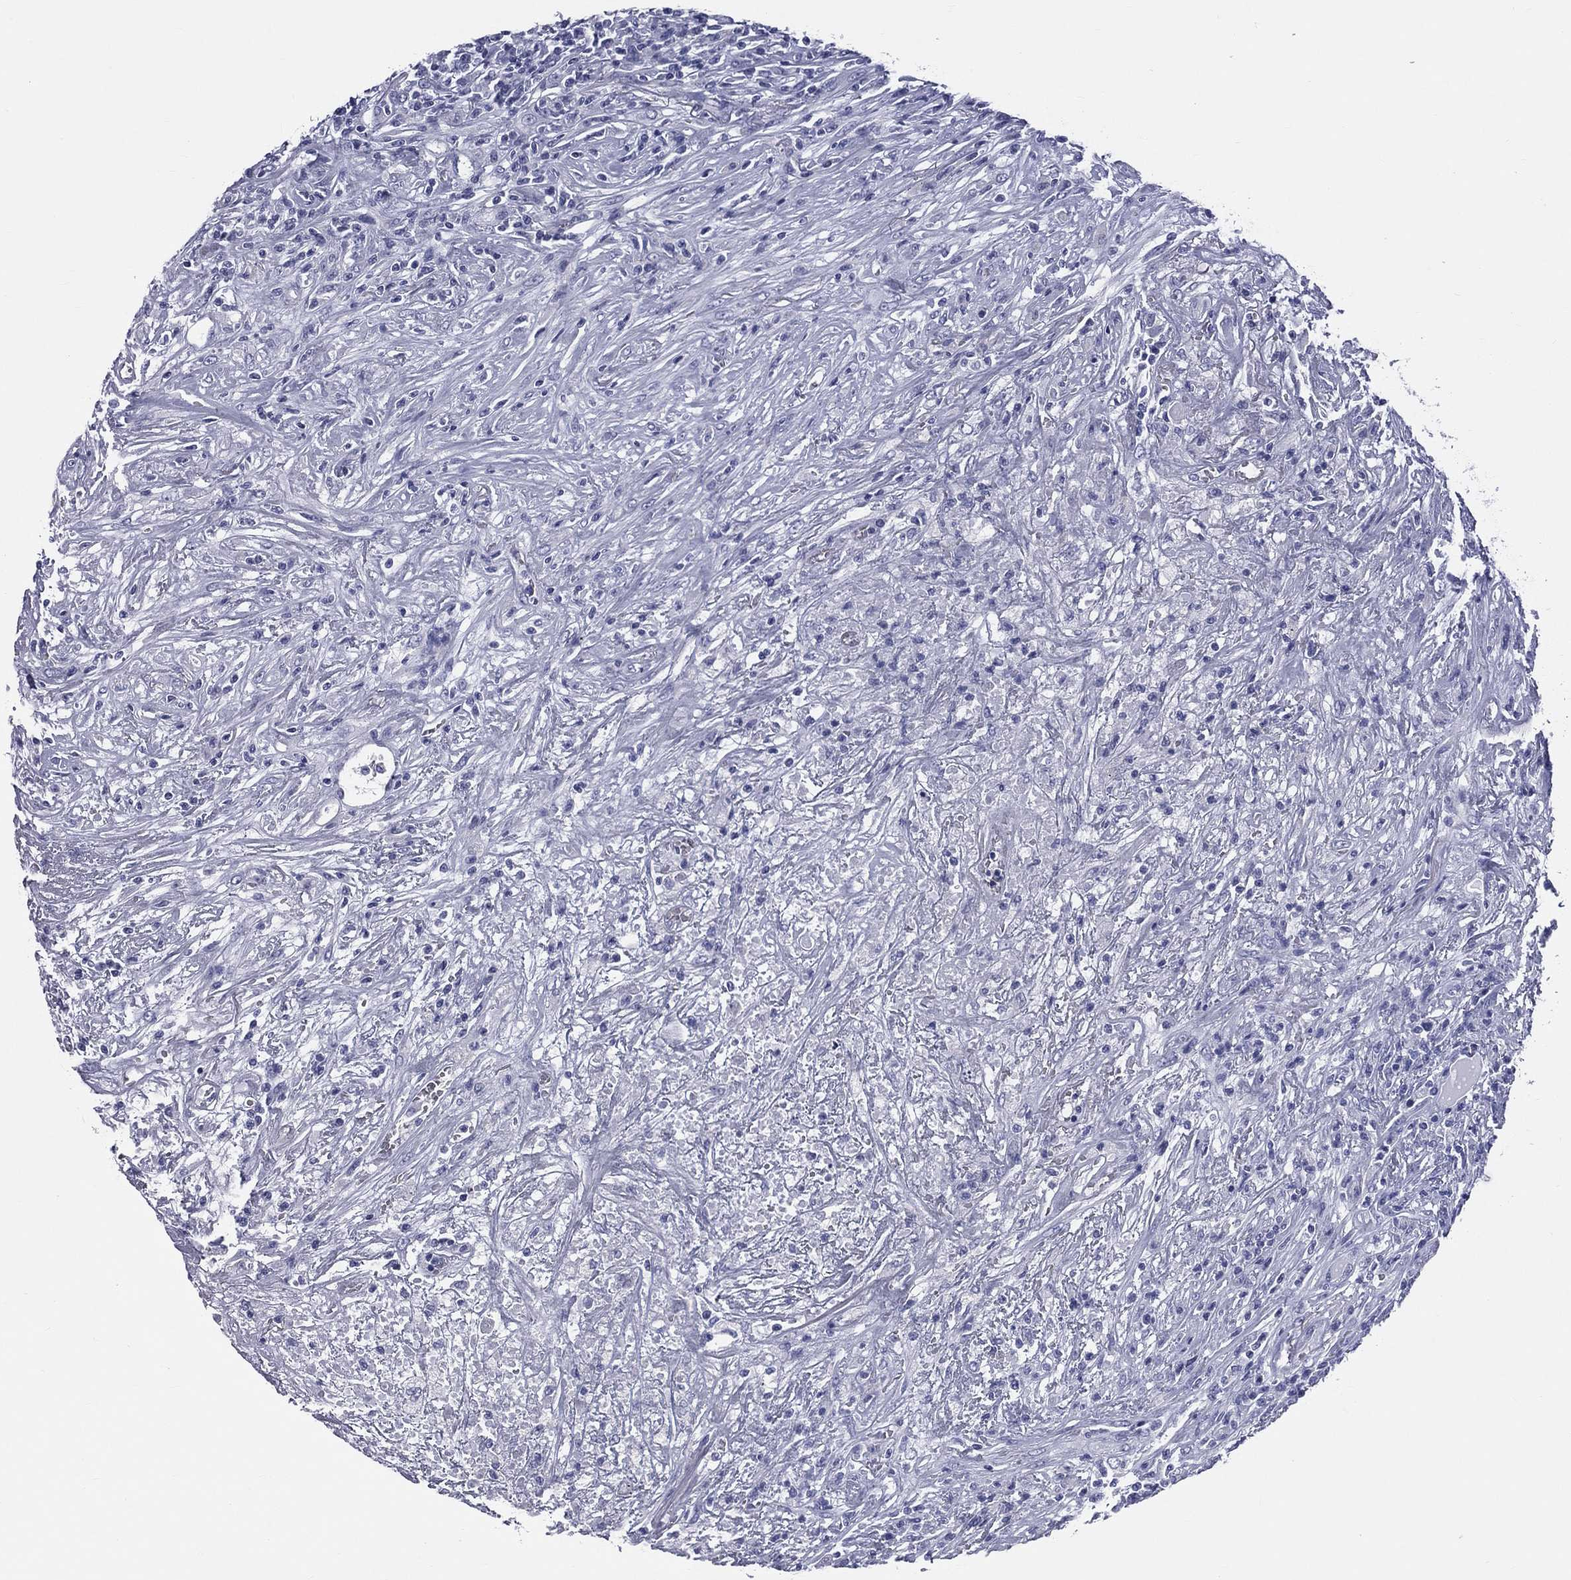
{"staining": {"intensity": "negative", "quantity": "none", "location": "none"}, "tissue": "lymphoma", "cell_type": "Tumor cells", "image_type": "cancer", "snomed": [{"axis": "morphology", "description": "Malignant lymphoma, non-Hodgkin's type, High grade"}, {"axis": "topography", "description": "Lung"}], "caption": "High-grade malignant lymphoma, non-Hodgkin's type stained for a protein using immunohistochemistry (IHC) shows no positivity tumor cells.", "gene": "MLN", "patient": {"sex": "male", "age": 79}}